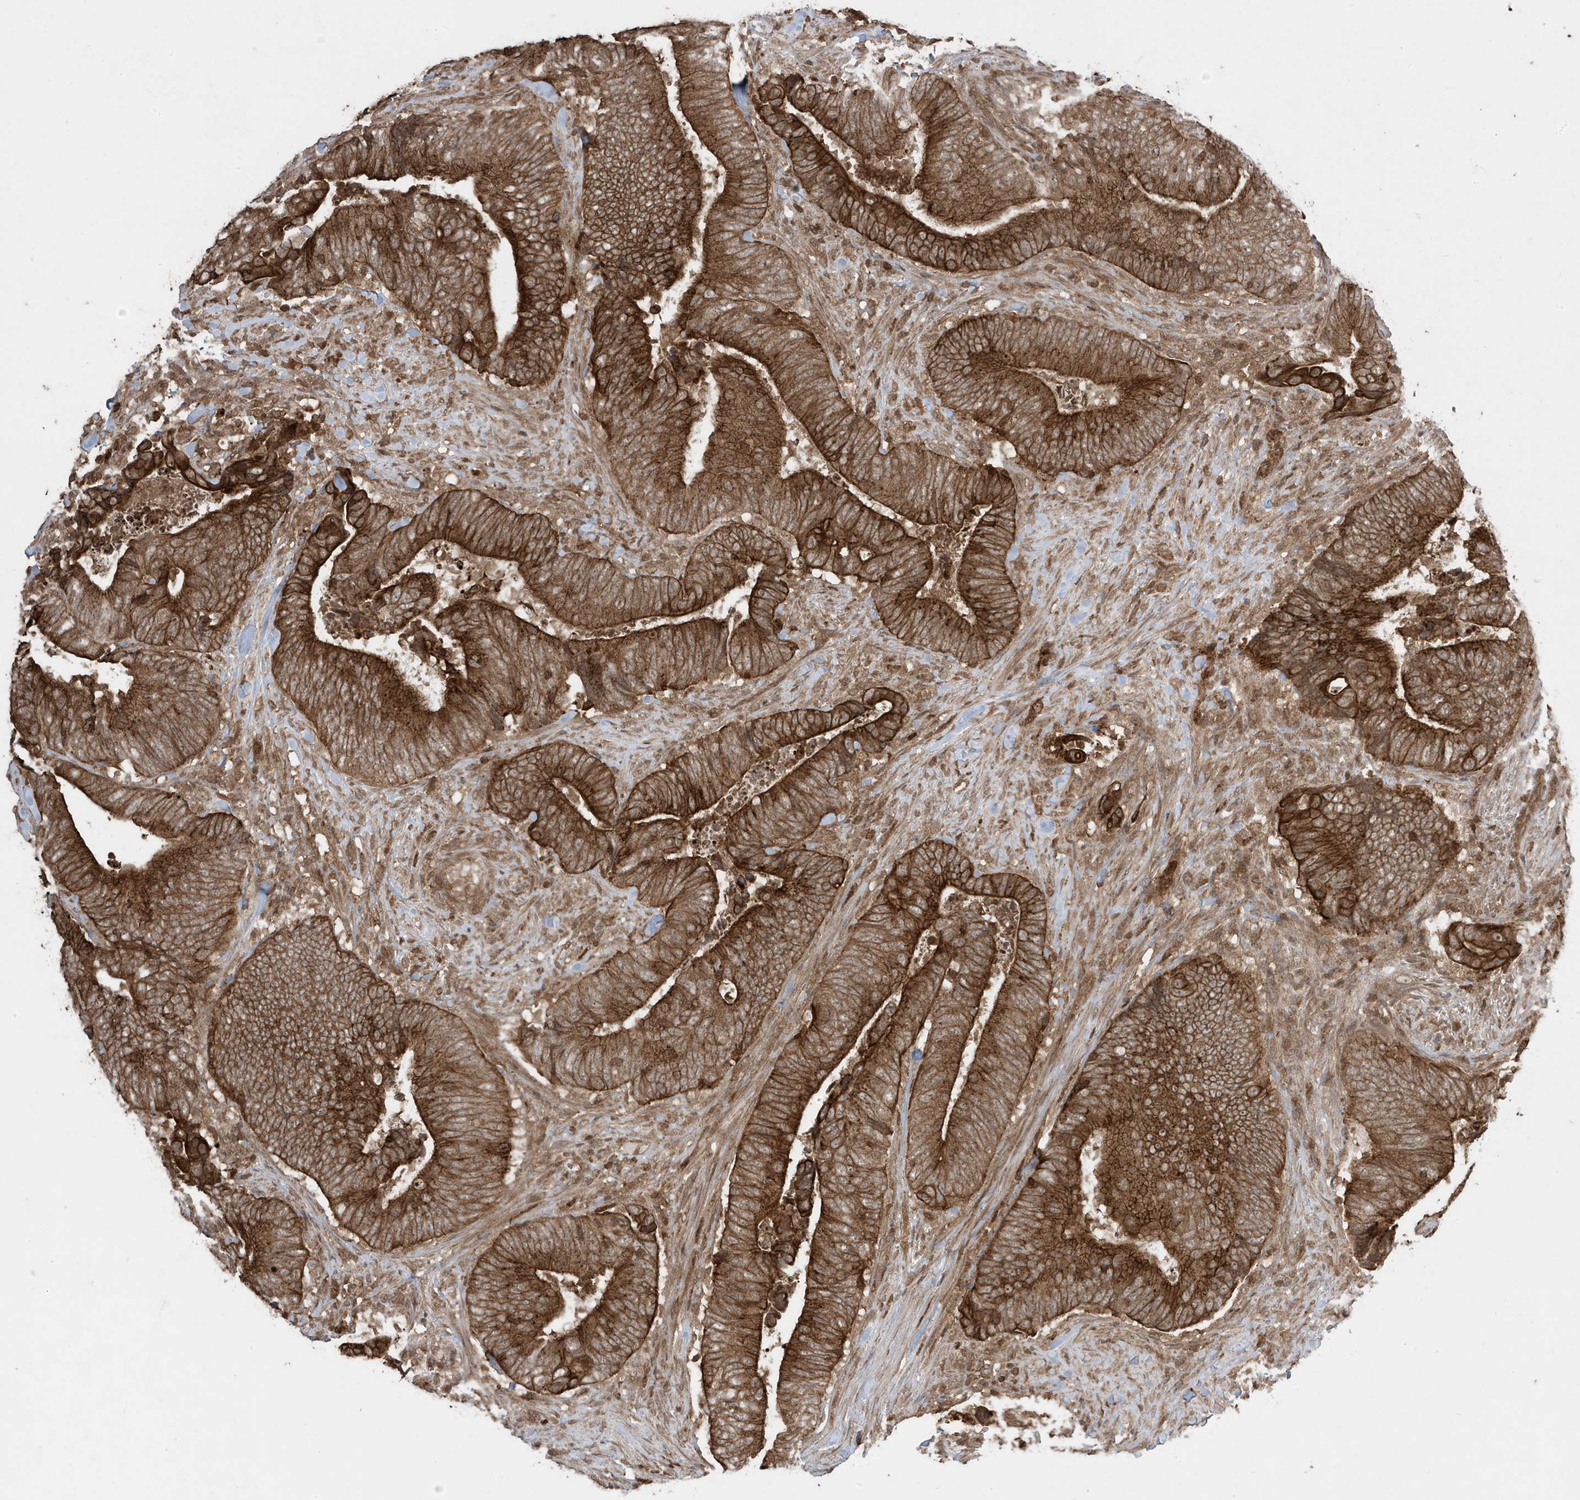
{"staining": {"intensity": "strong", "quantity": ">75%", "location": "cytoplasmic/membranous"}, "tissue": "colorectal cancer", "cell_type": "Tumor cells", "image_type": "cancer", "snomed": [{"axis": "morphology", "description": "Normal tissue, NOS"}, {"axis": "morphology", "description": "Adenocarcinoma, NOS"}, {"axis": "topography", "description": "Colon"}], "caption": "Protein staining of adenocarcinoma (colorectal) tissue shows strong cytoplasmic/membranous staining in approximately >75% of tumor cells.", "gene": "ASAP1", "patient": {"sex": "male", "age": 56}}